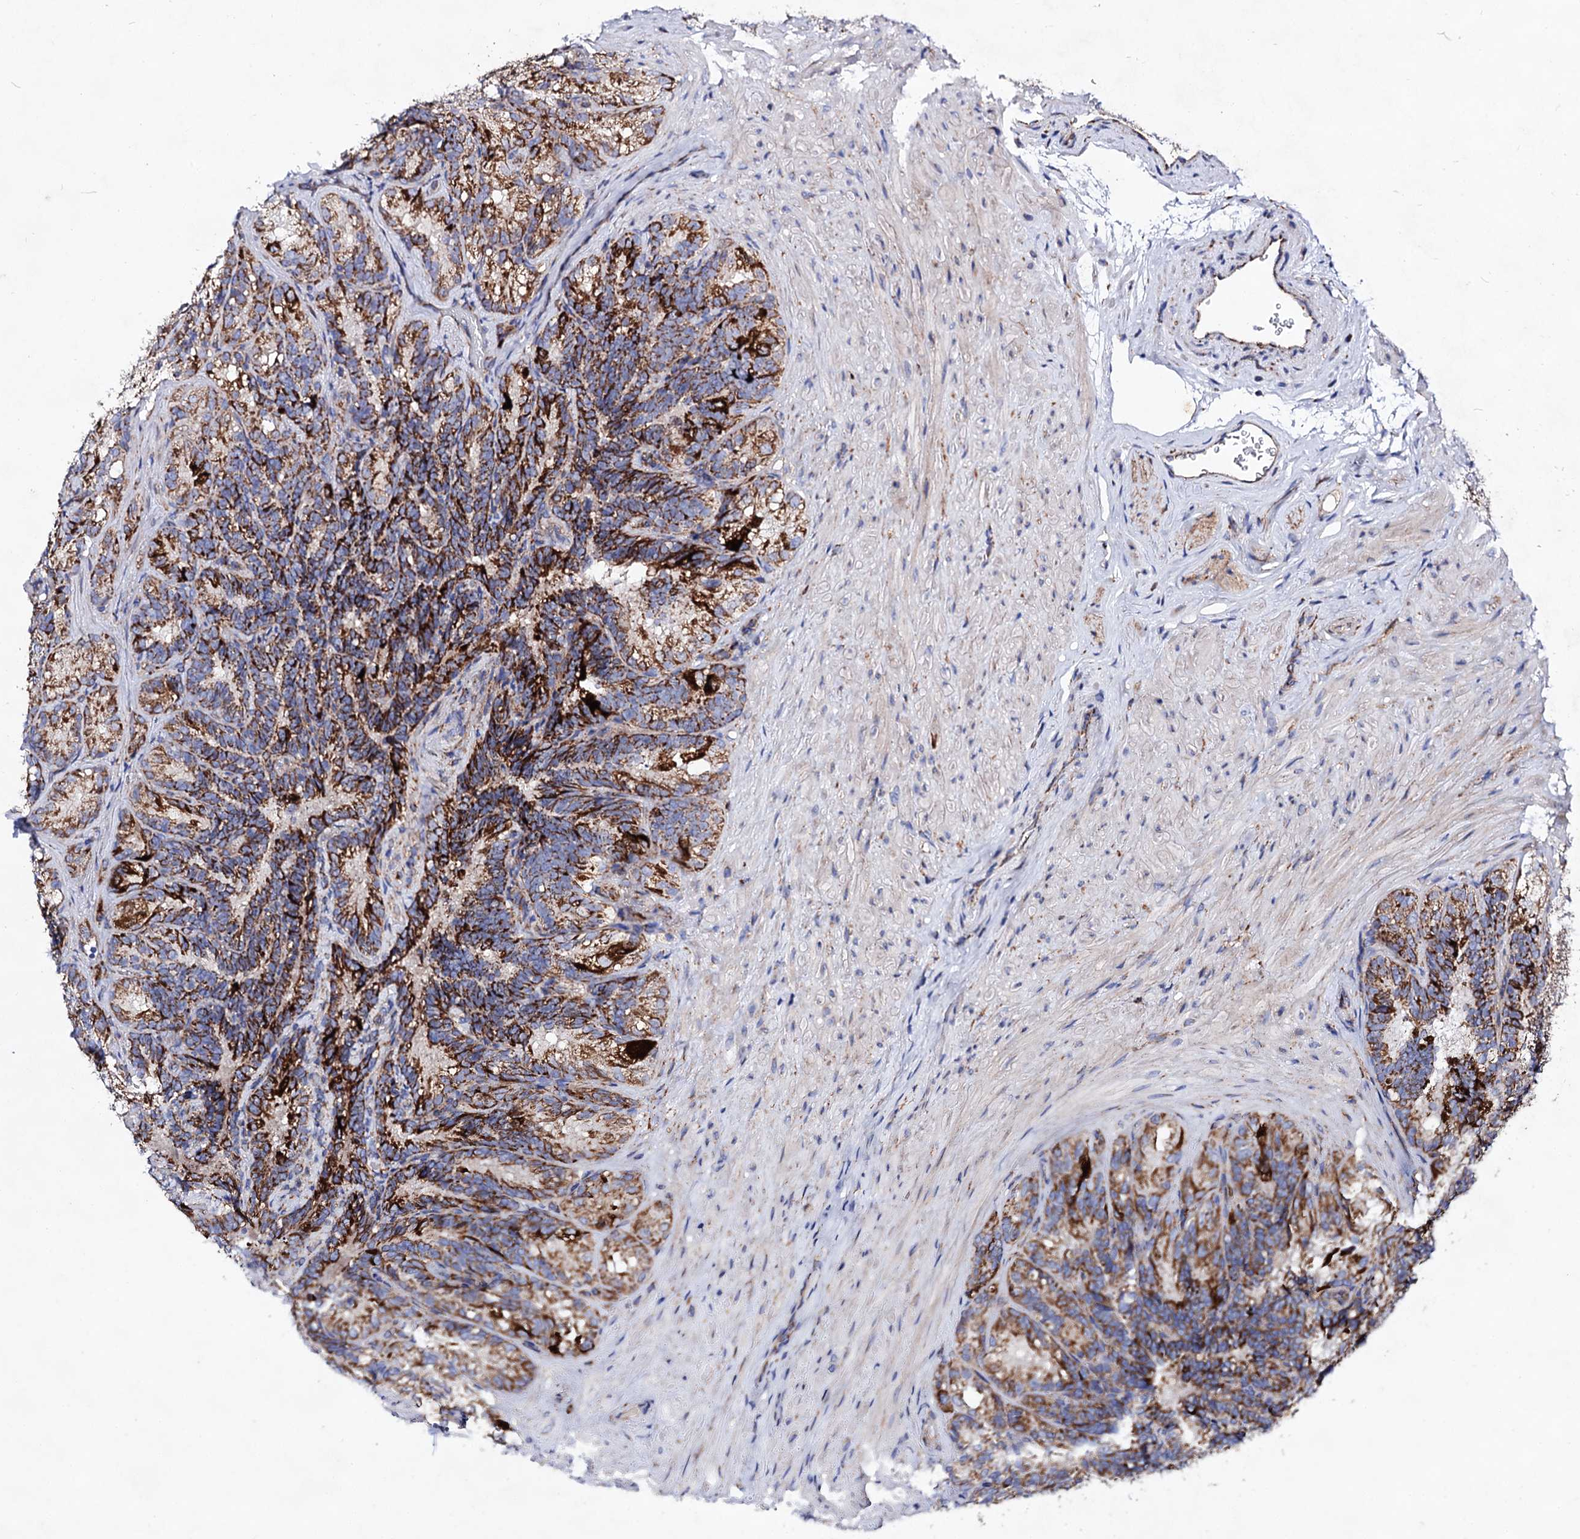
{"staining": {"intensity": "strong", "quantity": "25%-75%", "location": "cytoplasmic/membranous"}, "tissue": "seminal vesicle", "cell_type": "Glandular cells", "image_type": "normal", "snomed": [{"axis": "morphology", "description": "Normal tissue, NOS"}, {"axis": "topography", "description": "Seminal veicle"}], "caption": "Immunohistochemistry staining of unremarkable seminal vesicle, which displays high levels of strong cytoplasmic/membranous positivity in about 25%-75% of glandular cells indicating strong cytoplasmic/membranous protein staining. The staining was performed using DAB (brown) for protein detection and nuclei were counterstained in hematoxylin (blue).", "gene": "ACAD9", "patient": {"sex": "male", "age": 60}}